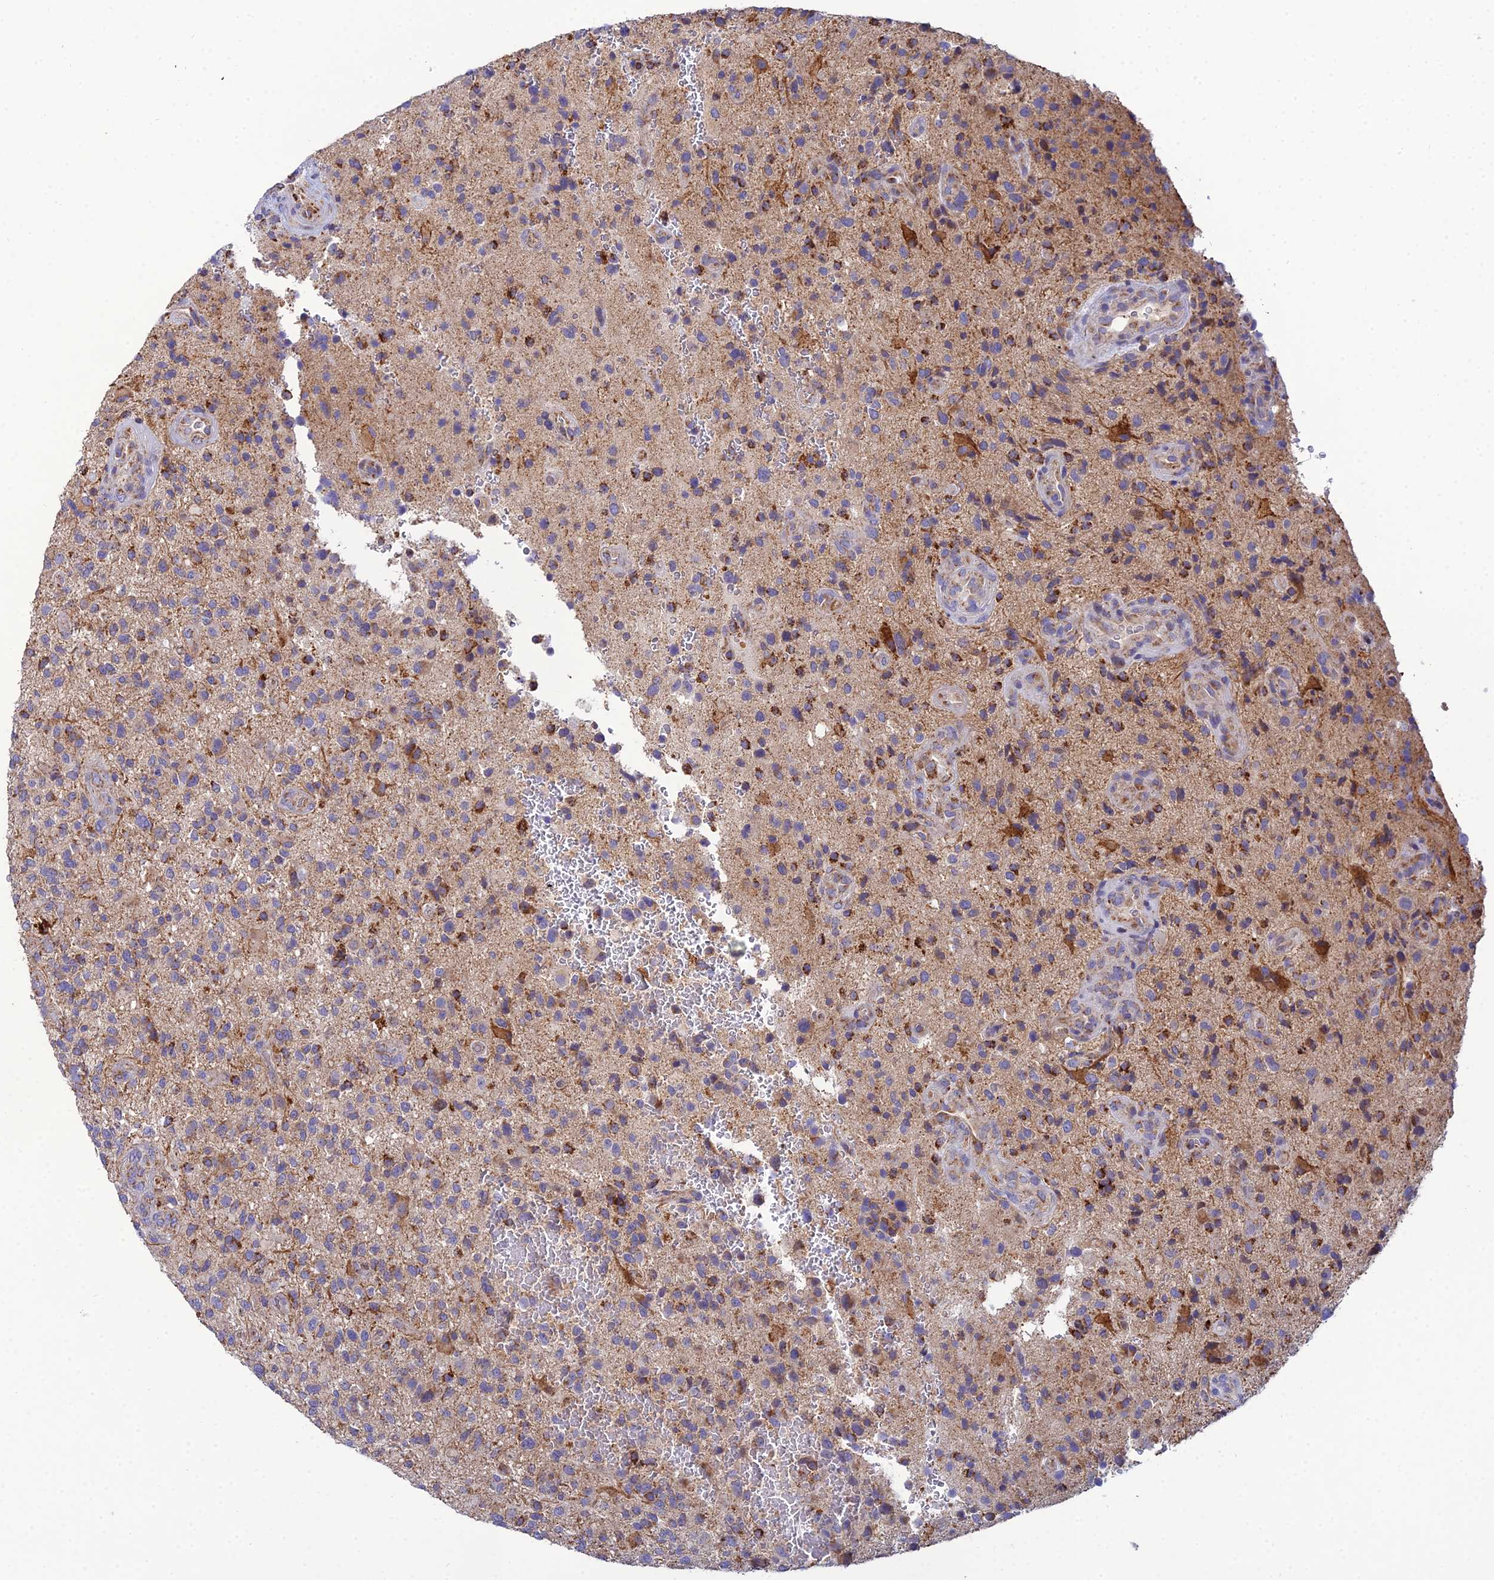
{"staining": {"intensity": "weak", "quantity": "25%-75%", "location": "cytoplasmic/membranous"}, "tissue": "glioma", "cell_type": "Tumor cells", "image_type": "cancer", "snomed": [{"axis": "morphology", "description": "Glioma, malignant, High grade"}, {"axis": "topography", "description": "Brain"}], "caption": "This is a micrograph of IHC staining of glioma, which shows weak staining in the cytoplasmic/membranous of tumor cells.", "gene": "NIPSNAP3A", "patient": {"sex": "male", "age": 47}}